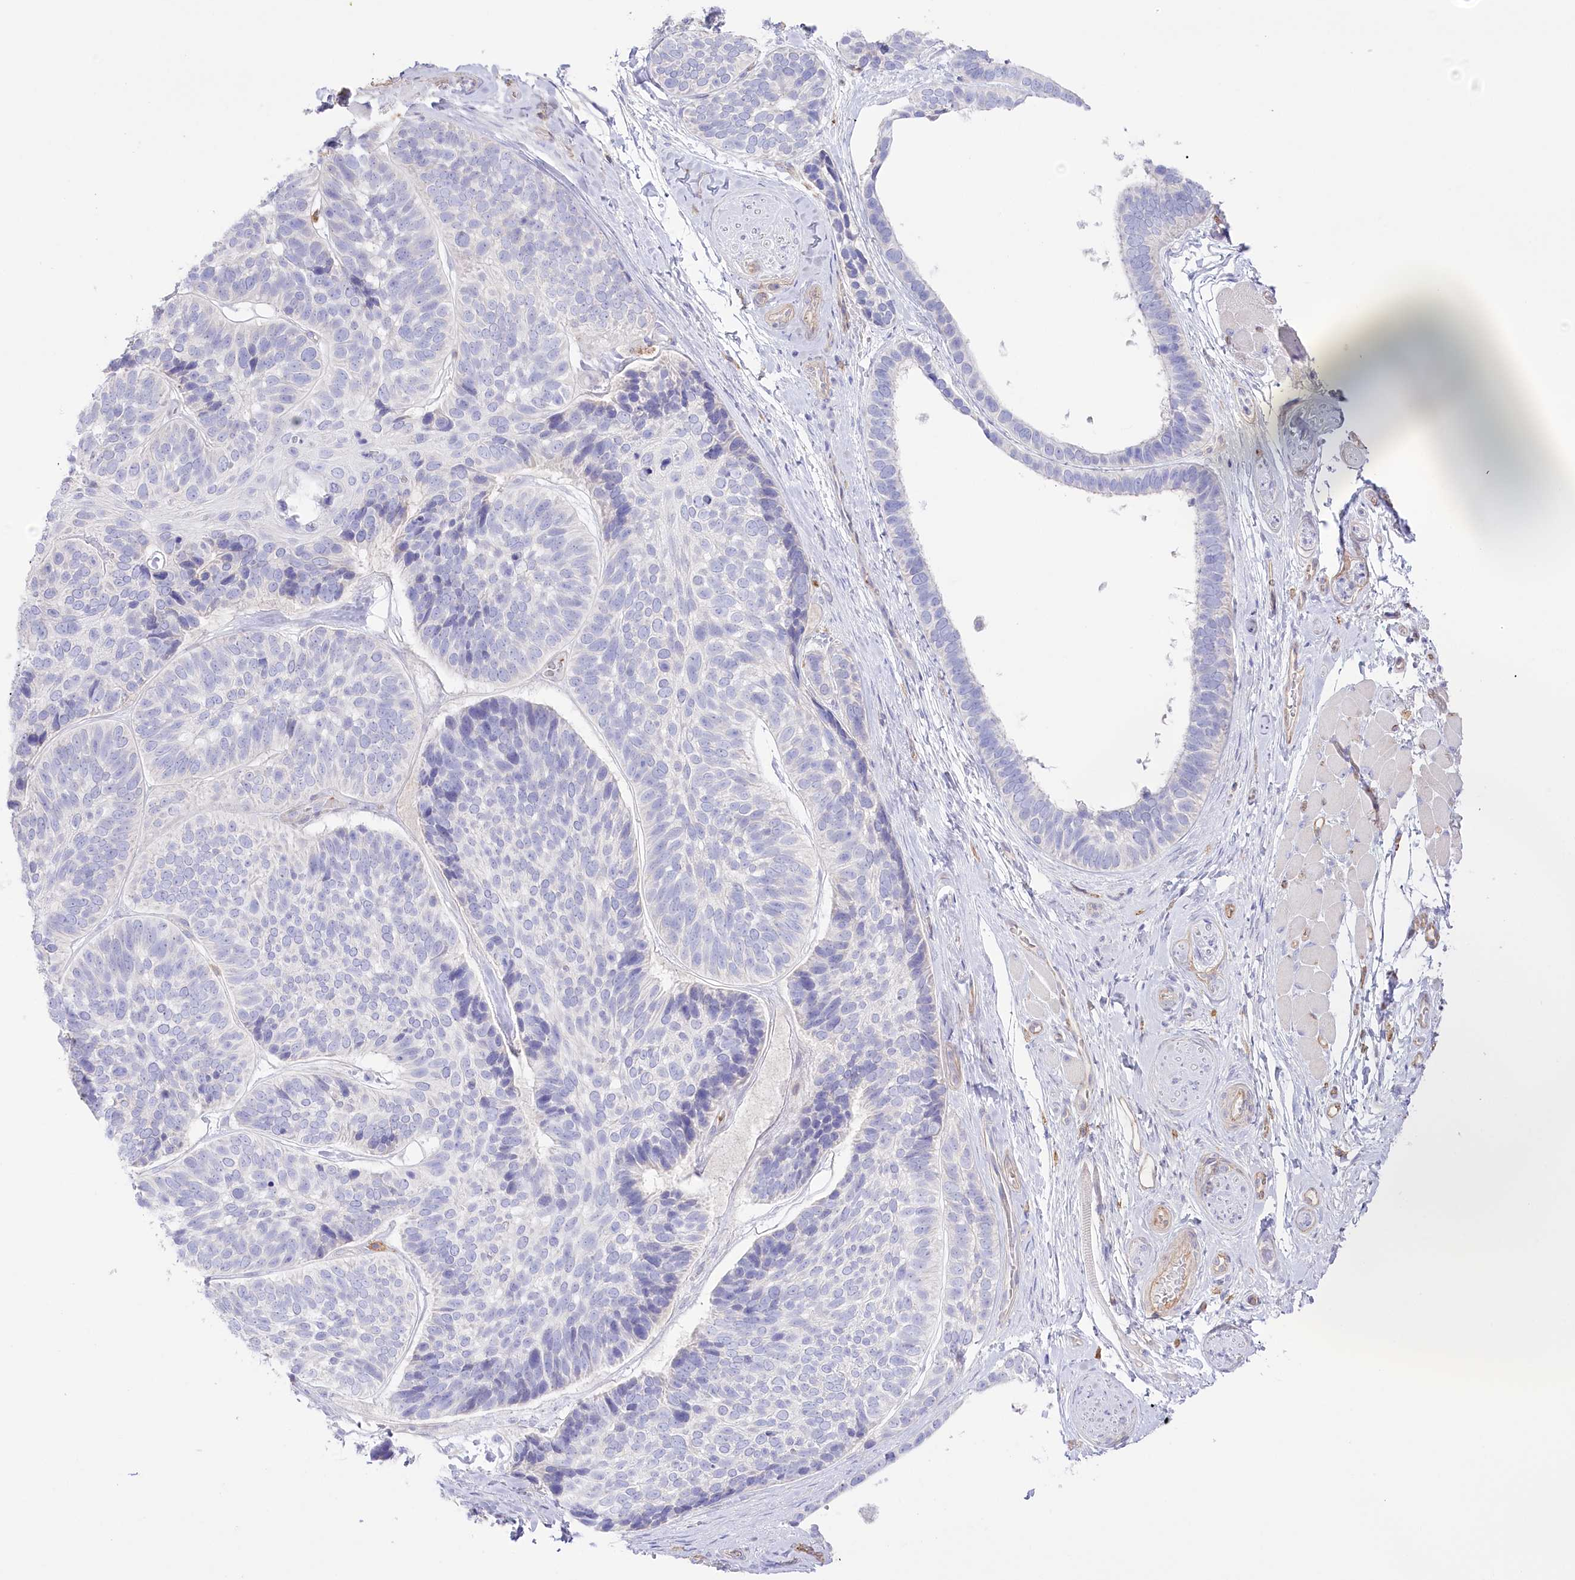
{"staining": {"intensity": "negative", "quantity": "none", "location": "none"}, "tissue": "skin cancer", "cell_type": "Tumor cells", "image_type": "cancer", "snomed": [{"axis": "morphology", "description": "Basal cell carcinoma"}, {"axis": "topography", "description": "Skin"}], "caption": "DAB (3,3'-diaminobenzidine) immunohistochemical staining of human basal cell carcinoma (skin) displays no significant staining in tumor cells. Brightfield microscopy of immunohistochemistry (IHC) stained with DAB (3,3'-diaminobenzidine) (brown) and hematoxylin (blue), captured at high magnification.", "gene": "SLC39A10", "patient": {"sex": "male", "age": 62}}